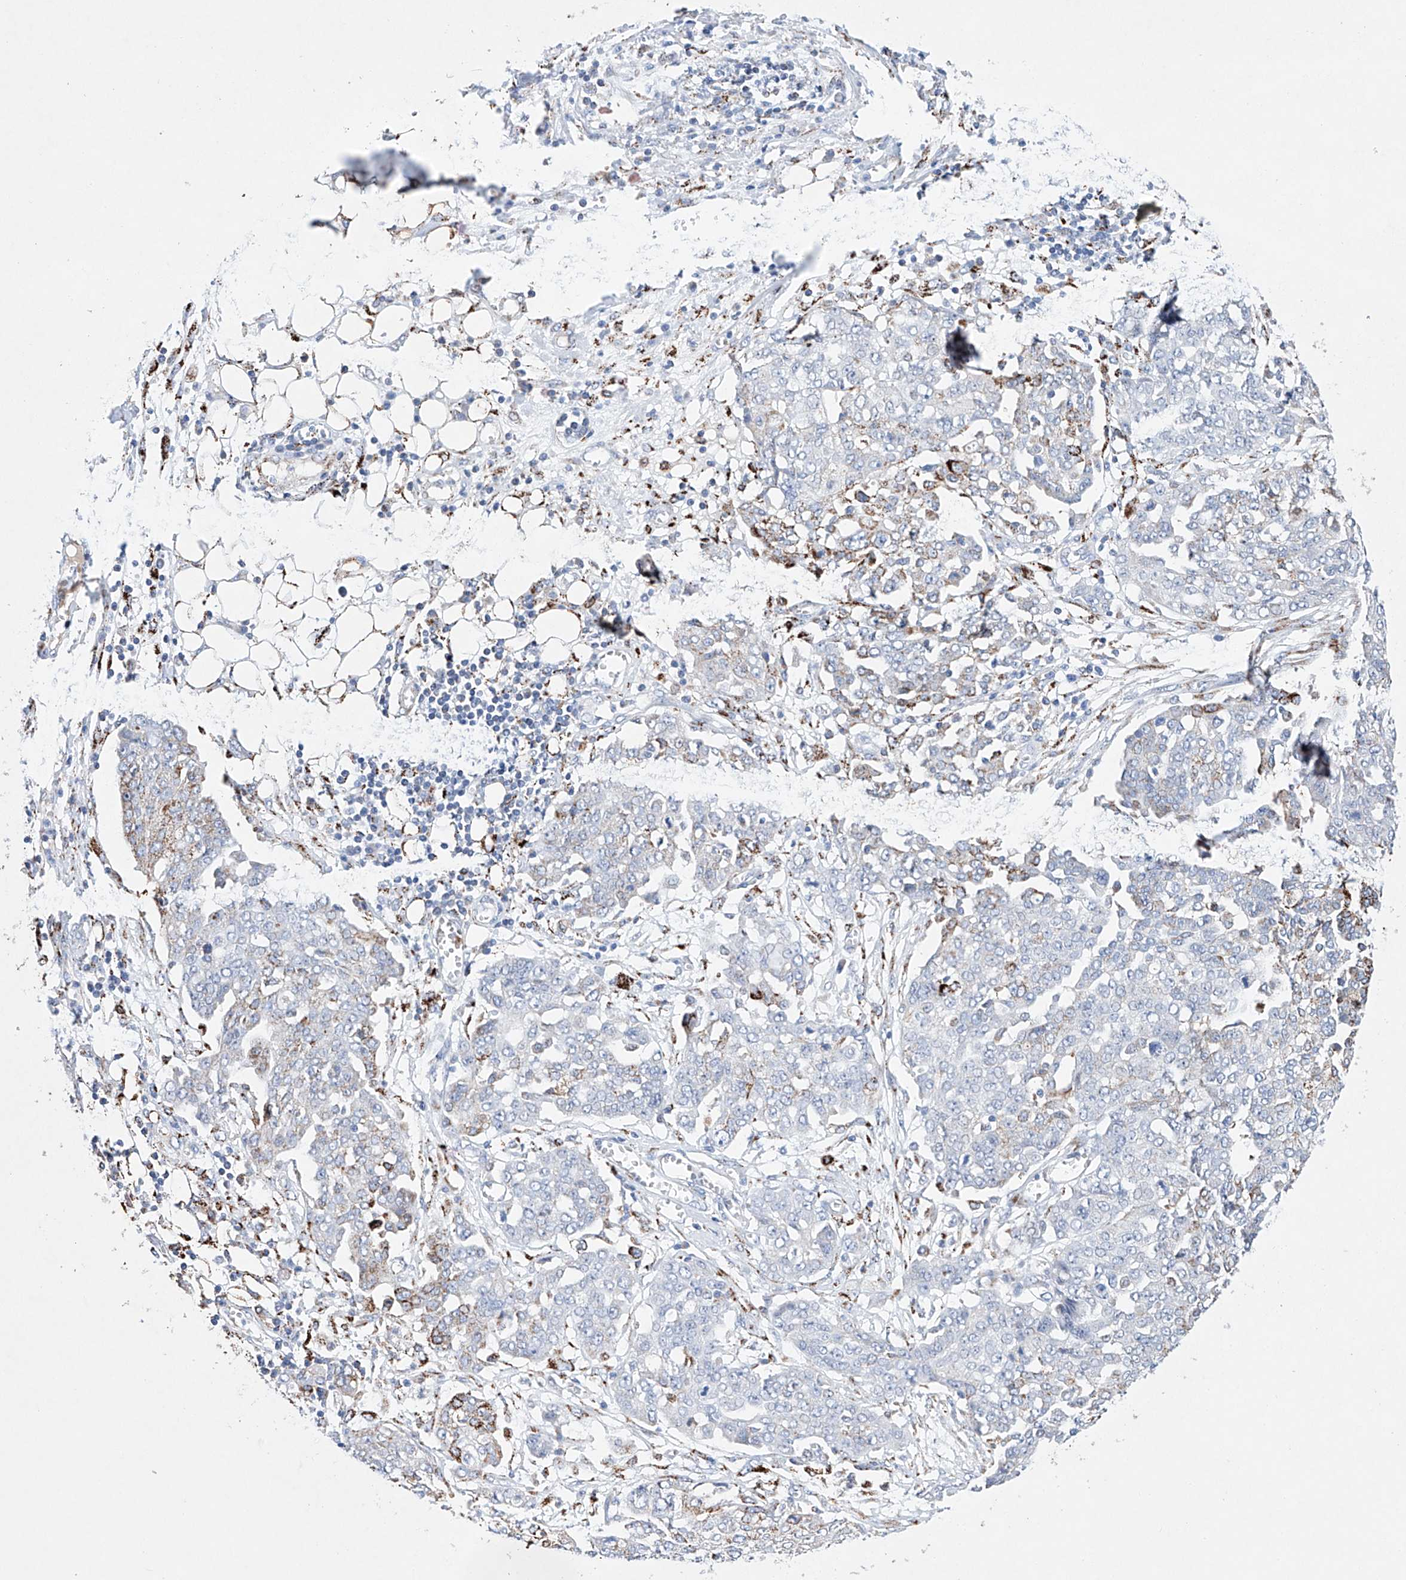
{"staining": {"intensity": "moderate", "quantity": "<25%", "location": "cytoplasmic/membranous"}, "tissue": "ovarian cancer", "cell_type": "Tumor cells", "image_type": "cancer", "snomed": [{"axis": "morphology", "description": "Cystadenocarcinoma, serous, NOS"}, {"axis": "topography", "description": "Soft tissue"}, {"axis": "topography", "description": "Ovary"}], "caption": "Immunohistochemistry staining of ovarian serous cystadenocarcinoma, which displays low levels of moderate cytoplasmic/membranous positivity in approximately <25% of tumor cells indicating moderate cytoplasmic/membranous protein staining. The staining was performed using DAB (brown) for protein detection and nuclei were counterstained in hematoxylin (blue).", "gene": "NRROS", "patient": {"sex": "female", "age": 57}}